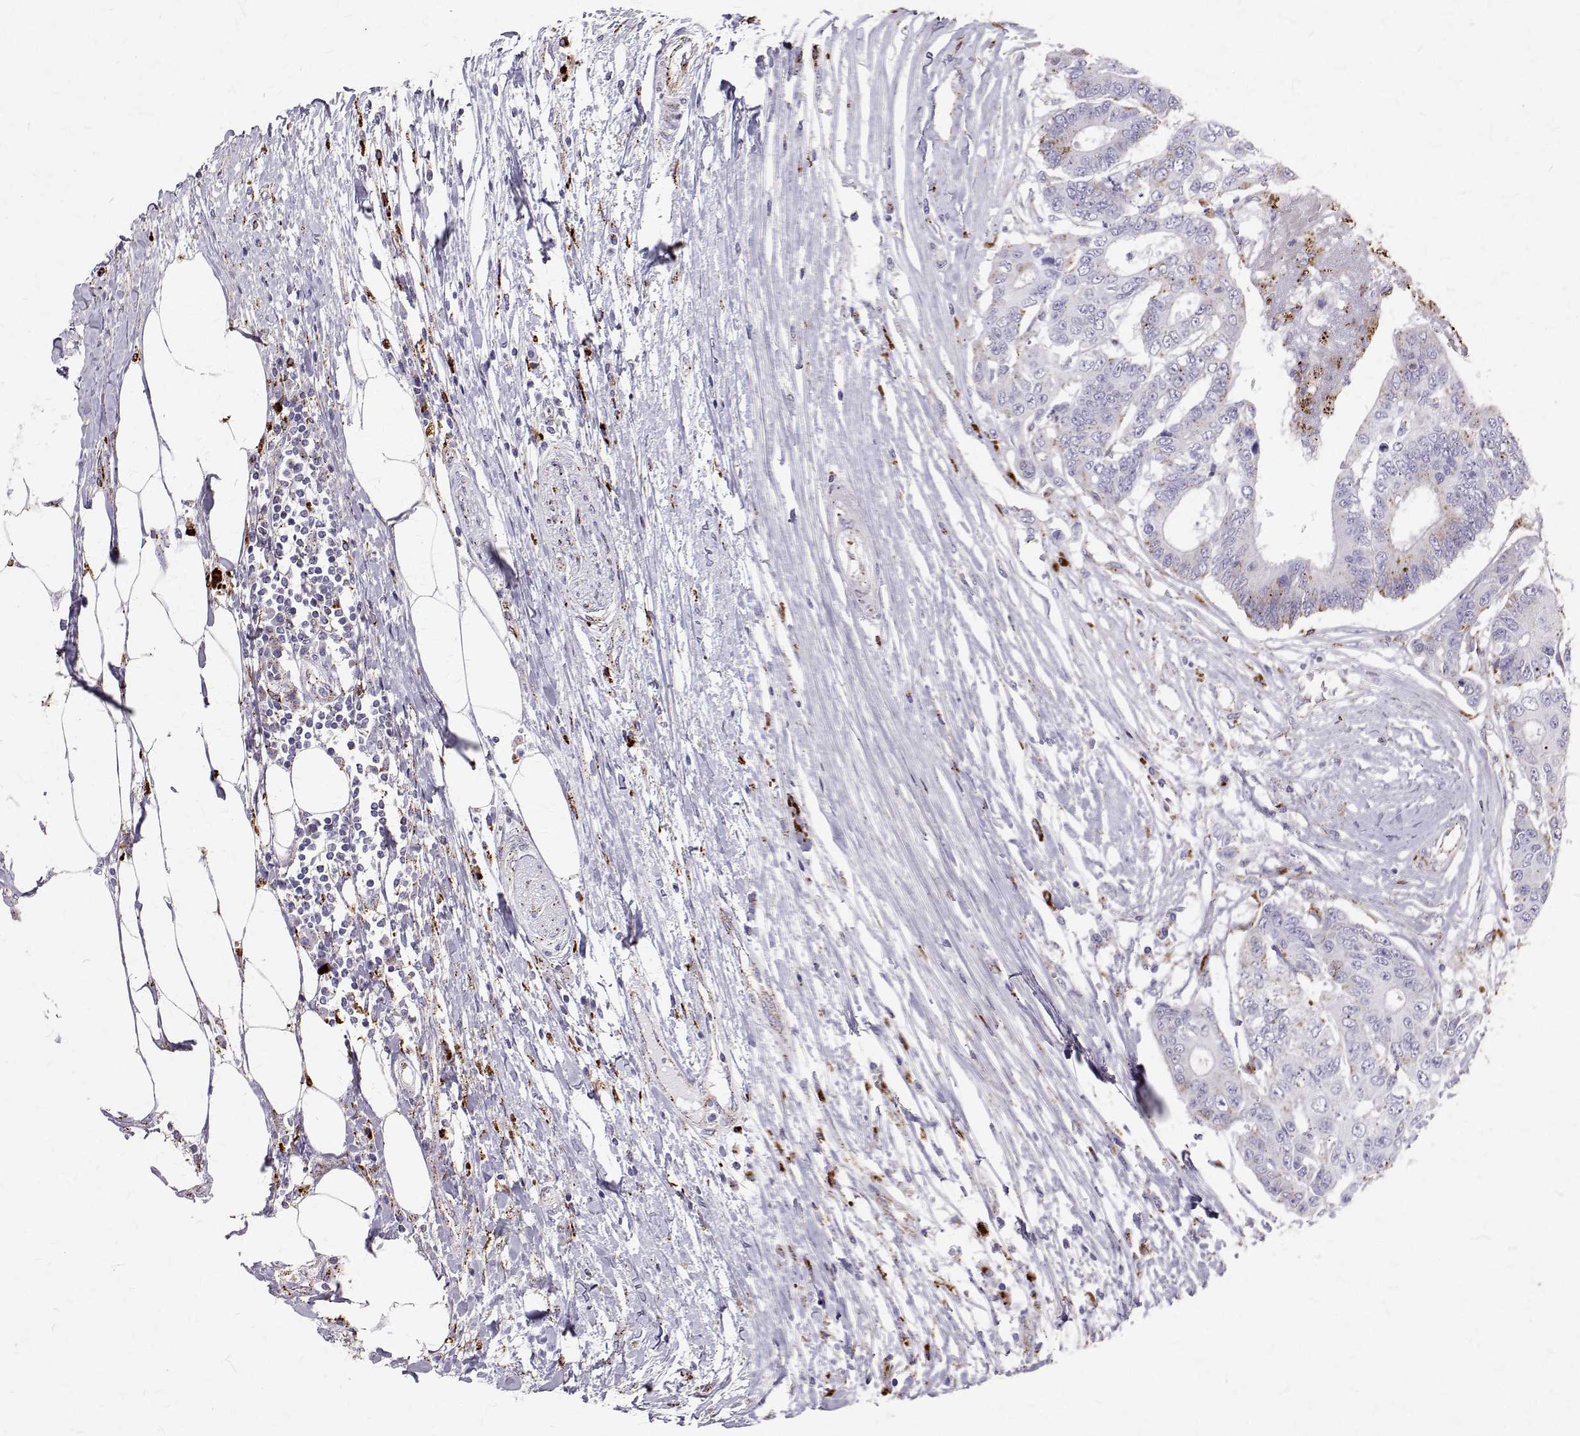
{"staining": {"intensity": "negative", "quantity": "none", "location": "none"}, "tissue": "colorectal cancer", "cell_type": "Tumor cells", "image_type": "cancer", "snomed": [{"axis": "morphology", "description": "Adenocarcinoma, NOS"}, {"axis": "topography", "description": "Colon"}], "caption": "This is an immunohistochemistry micrograph of human colorectal adenocarcinoma. There is no positivity in tumor cells.", "gene": "TPP1", "patient": {"sex": "female", "age": 48}}